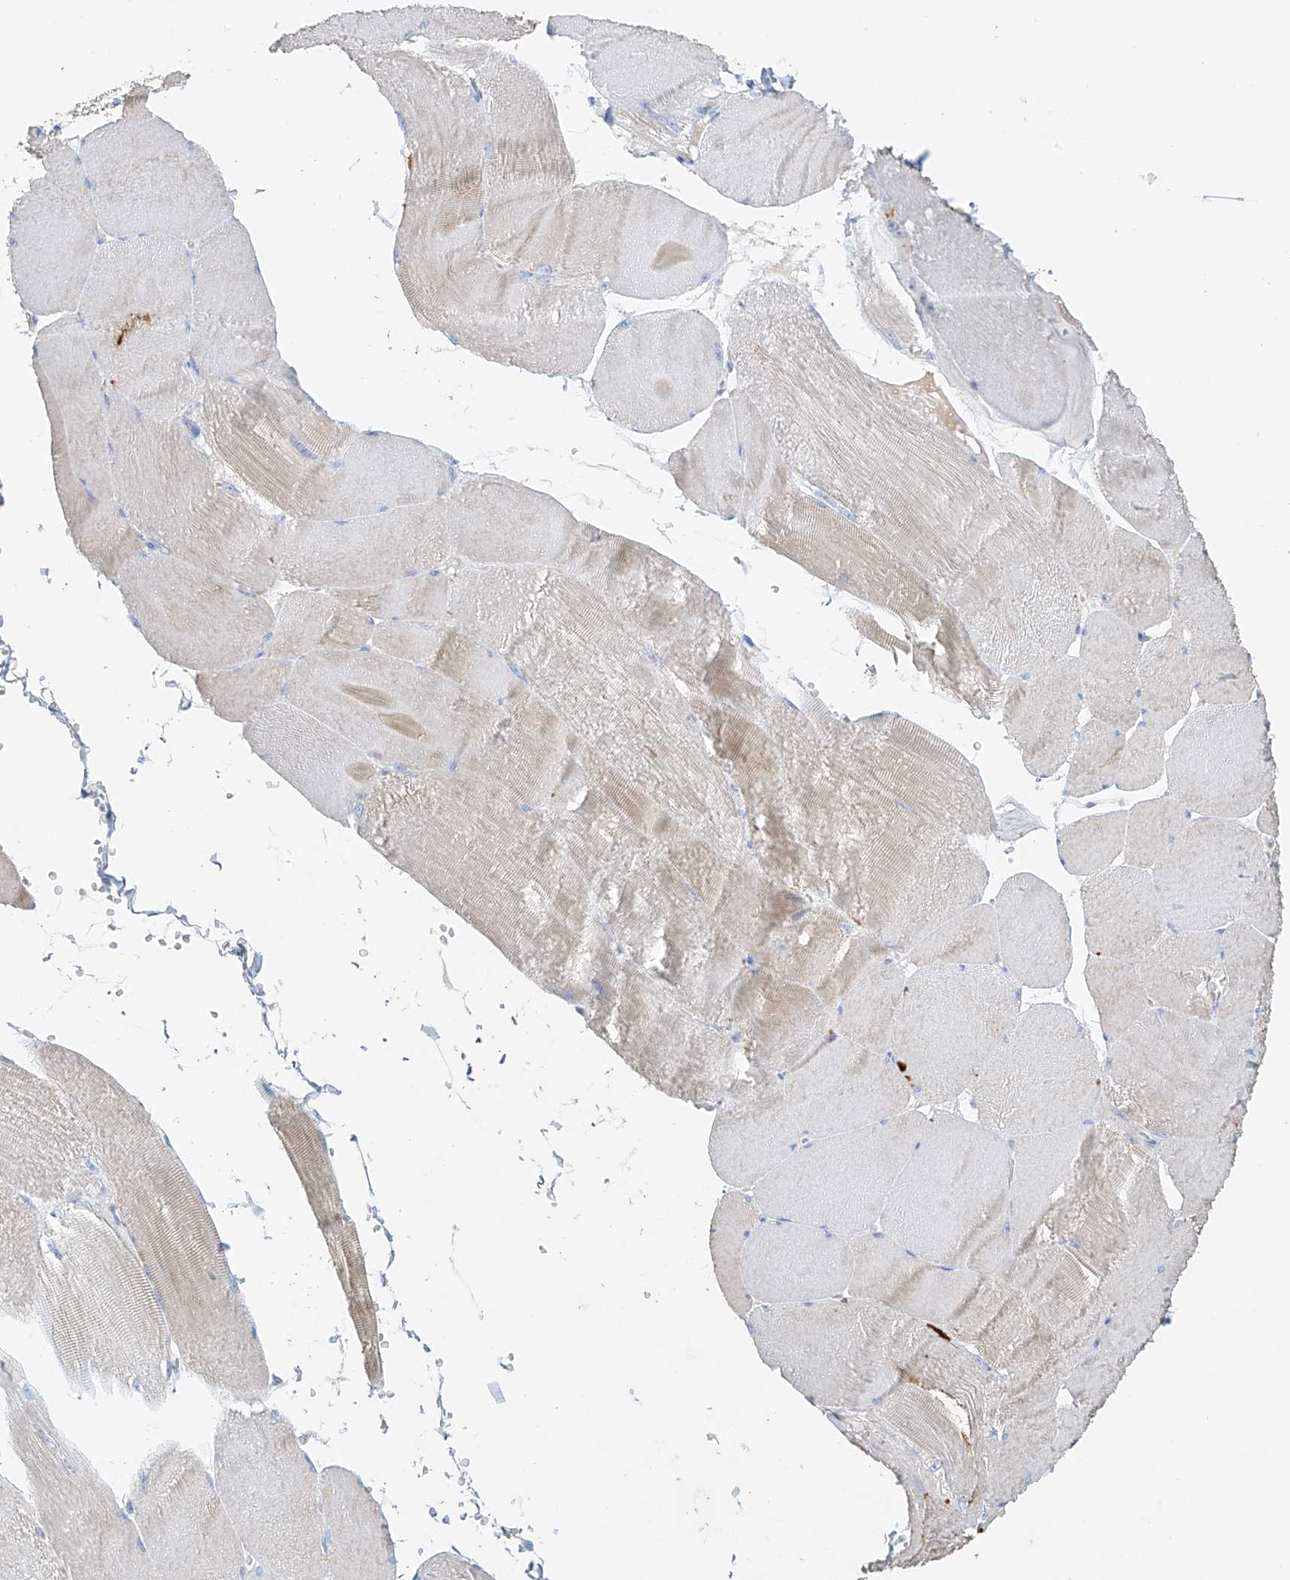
{"staining": {"intensity": "weak", "quantity": "25%-75%", "location": "cytoplasmic/membranous"}, "tissue": "skeletal muscle", "cell_type": "Myocytes", "image_type": "normal", "snomed": [{"axis": "morphology", "description": "Normal tissue, NOS"}, {"axis": "morphology", "description": "Basal cell carcinoma"}, {"axis": "topography", "description": "Skeletal muscle"}], "caption": "Brown immunohistochemical staining in normal human skeletal muscle exhibits weak cytoplasmic/membranous expression in about 25%-75% of myocytes.", "gene": "PRSS12", "patient": {"sex": "female", "age": 64}}